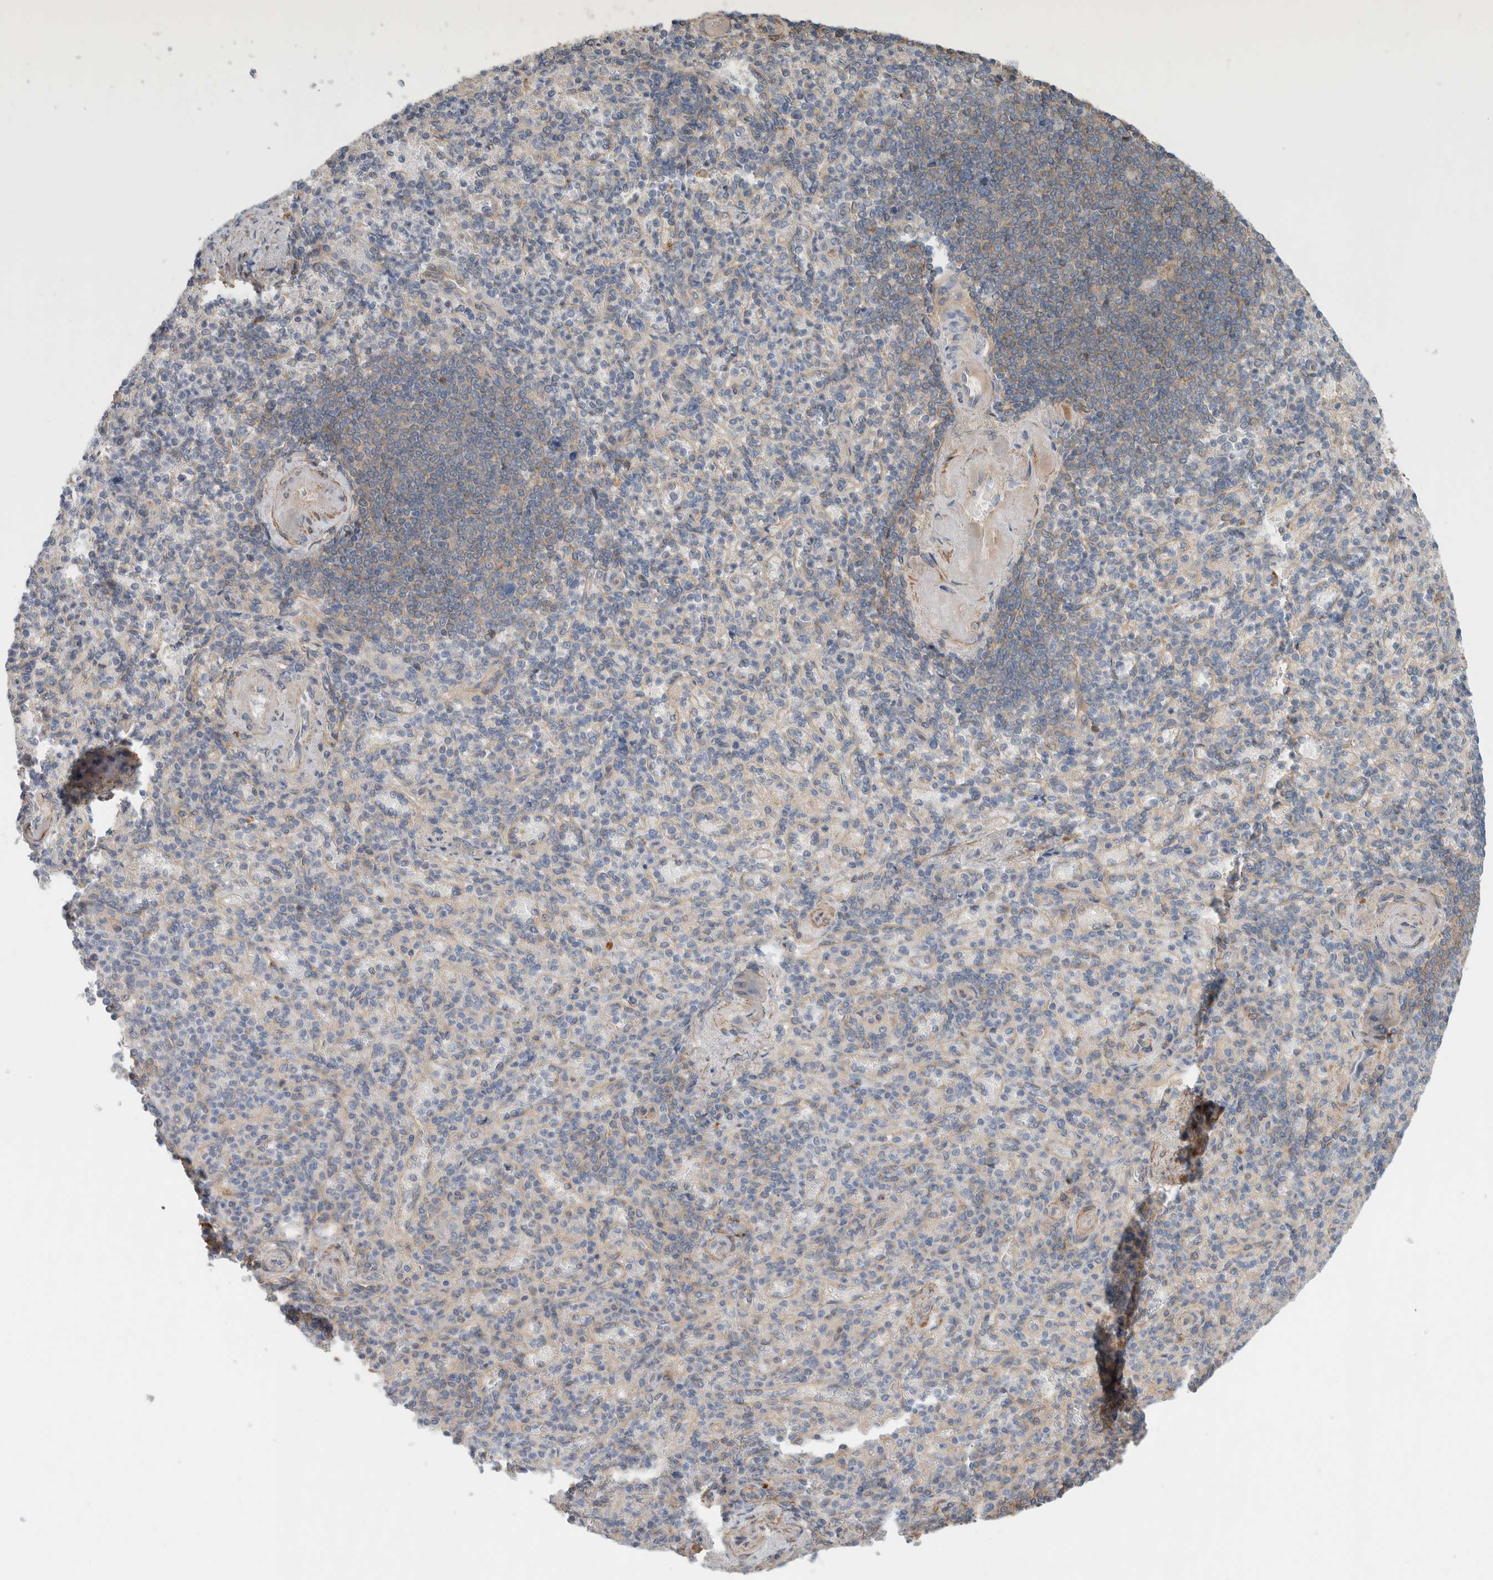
{"staining": {"intensity": "negative", "quantity": "none", "location": "none"}, "tissue": "spleen", "cell_type": "Cells in red pulp", "image_type": "normal", "snomed": [{"axis": "morphology", "description": "Normal tissue, NOS"}, {"axis": "topography", "description": "Spleen"}], "caption": "Unremarkable spleen was stained to show a protein in brown. There is no significant positivity in cells in red pulp.", "gene": "CFI", "patient": {"sex": "female", "age": 74}}